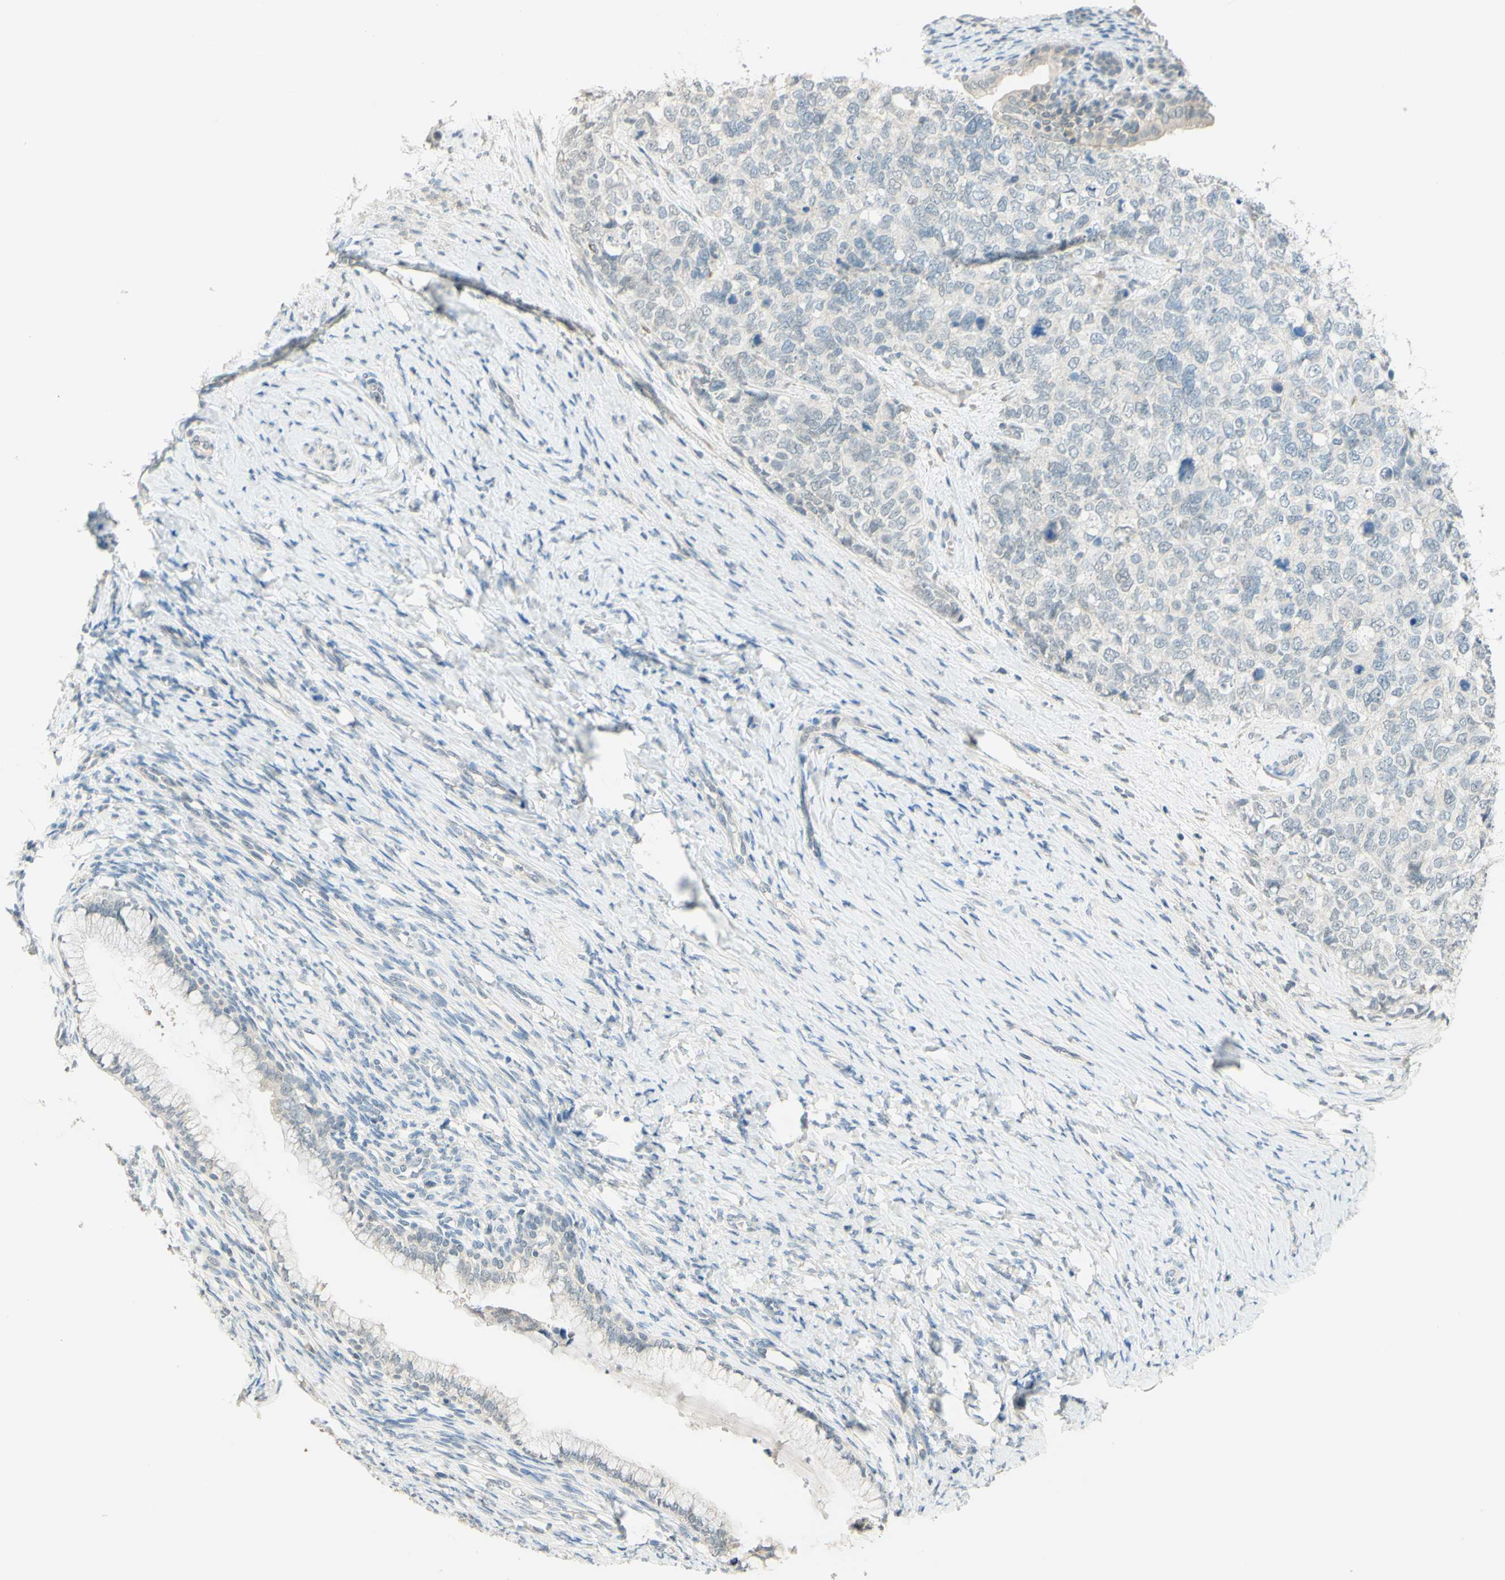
{"staining": {"intensity": "negative", "quantity": "none", "location": "none"}, "tissue": "cervical cancer", "cell_type": "Tumor cells", "image_type": "cancer", "snomed": [{"axis": "morphology", "description": "Squamous cell carcinoma, NOS"}, {"axis": "topography", "description": "Cervix"}], "caption": "DAB immunohistochemical staining of cervical cancer shows no significant staining in tumor cells. (Immunohistochemistry (ihc), brightfield microscopy, high magnification).", "gene": "MAG", "patient": {"sex": "female", "age": 63}}